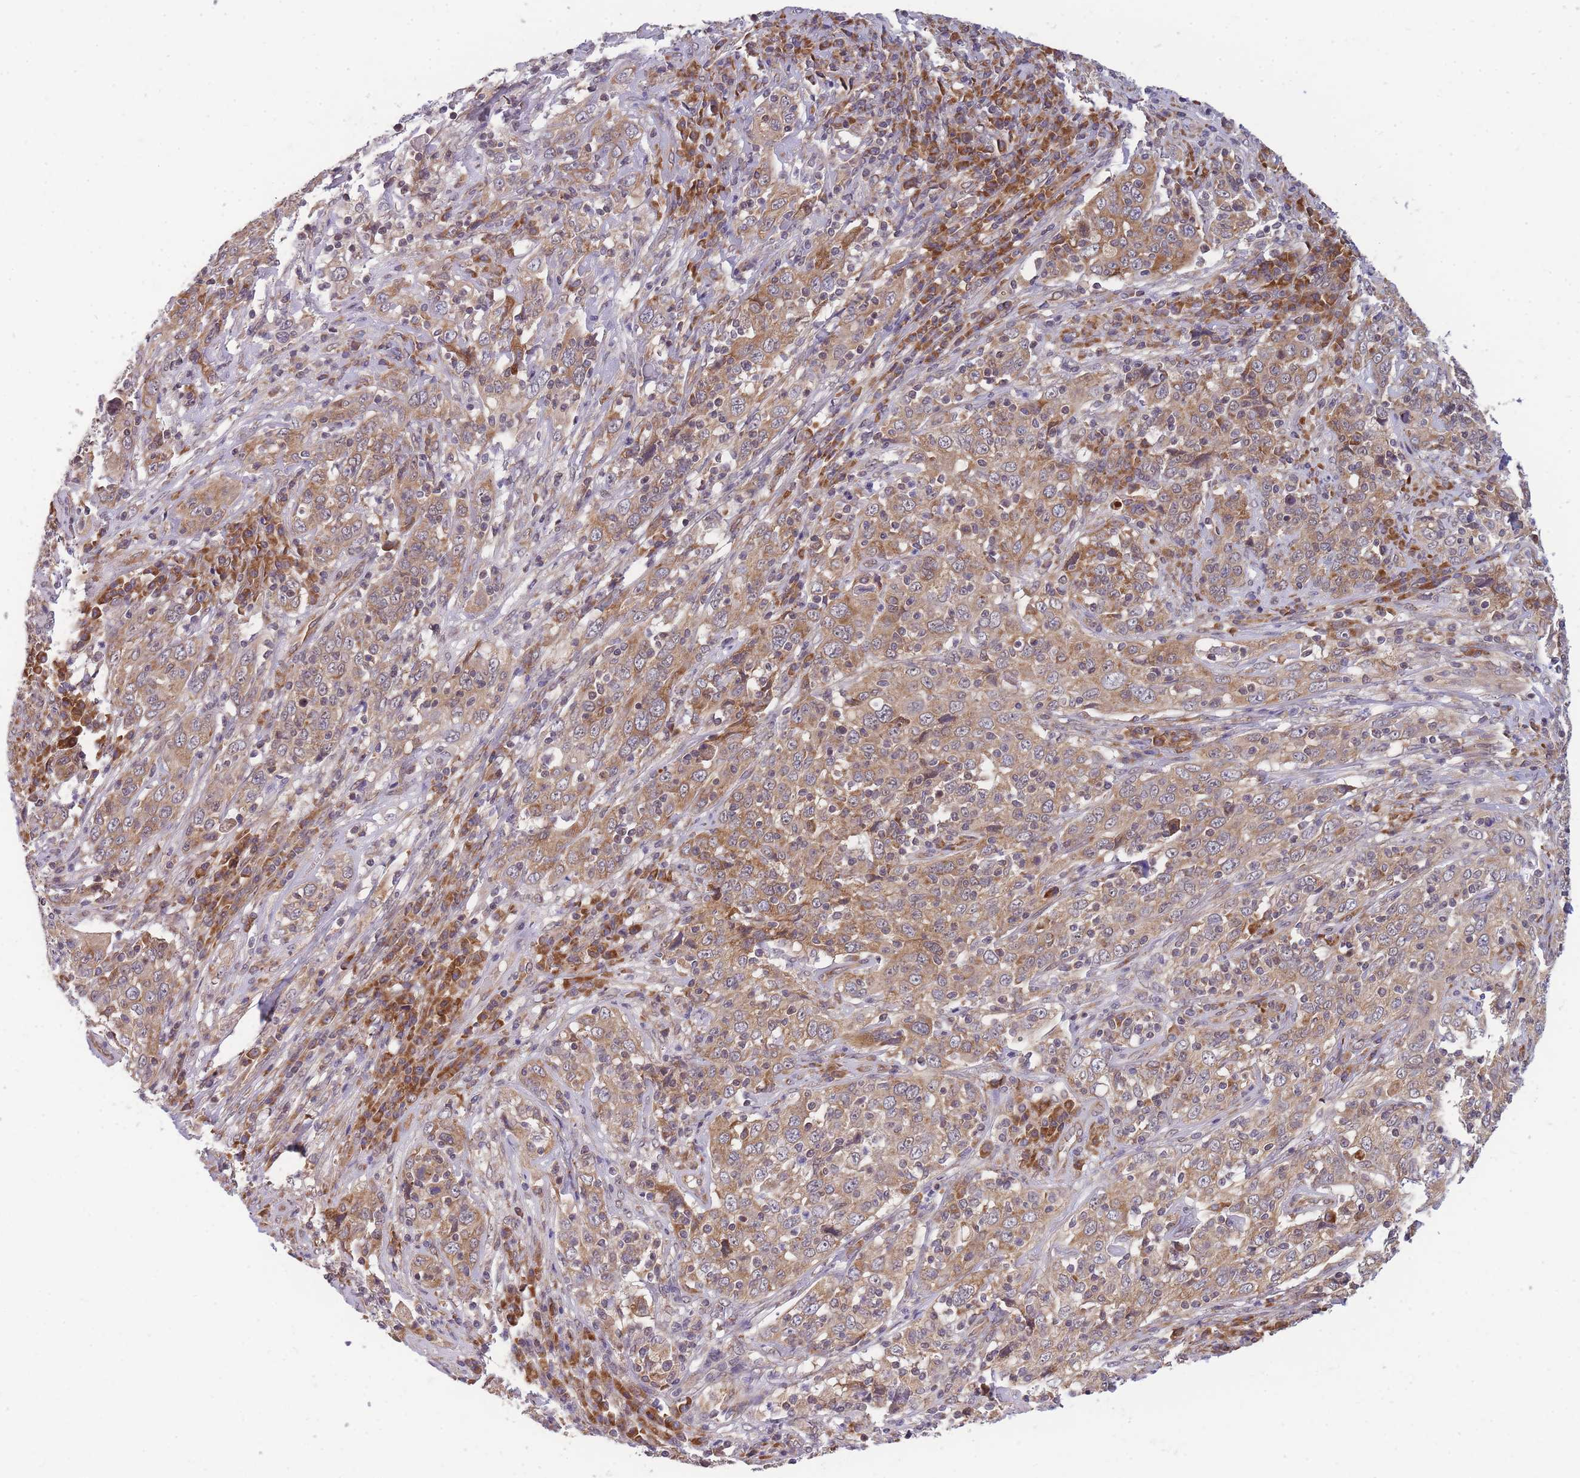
{"staining": {"intensity": "moderate", "quantity": ">75%", "location": "cytoplasmic/membranous"}, "tissue": "cervical cancer", "cell_type": "Tumor cells", "image_type": "cancer", "snomed": [{"axis": "morphology", "description": "Squamous cell carcinoma, NOS"}, {"axis": "topography", "description": "Cervix"}], "caption": "DAB immunohistochemical staining of cervical cancer (squamous cell carcinoma) exhibits moderate cytoplasmic/membranous protein positivity in approximately >75% of tumor cells.", "gene": "MRPL23", "patient": {"sex": "female", "age": 46}}